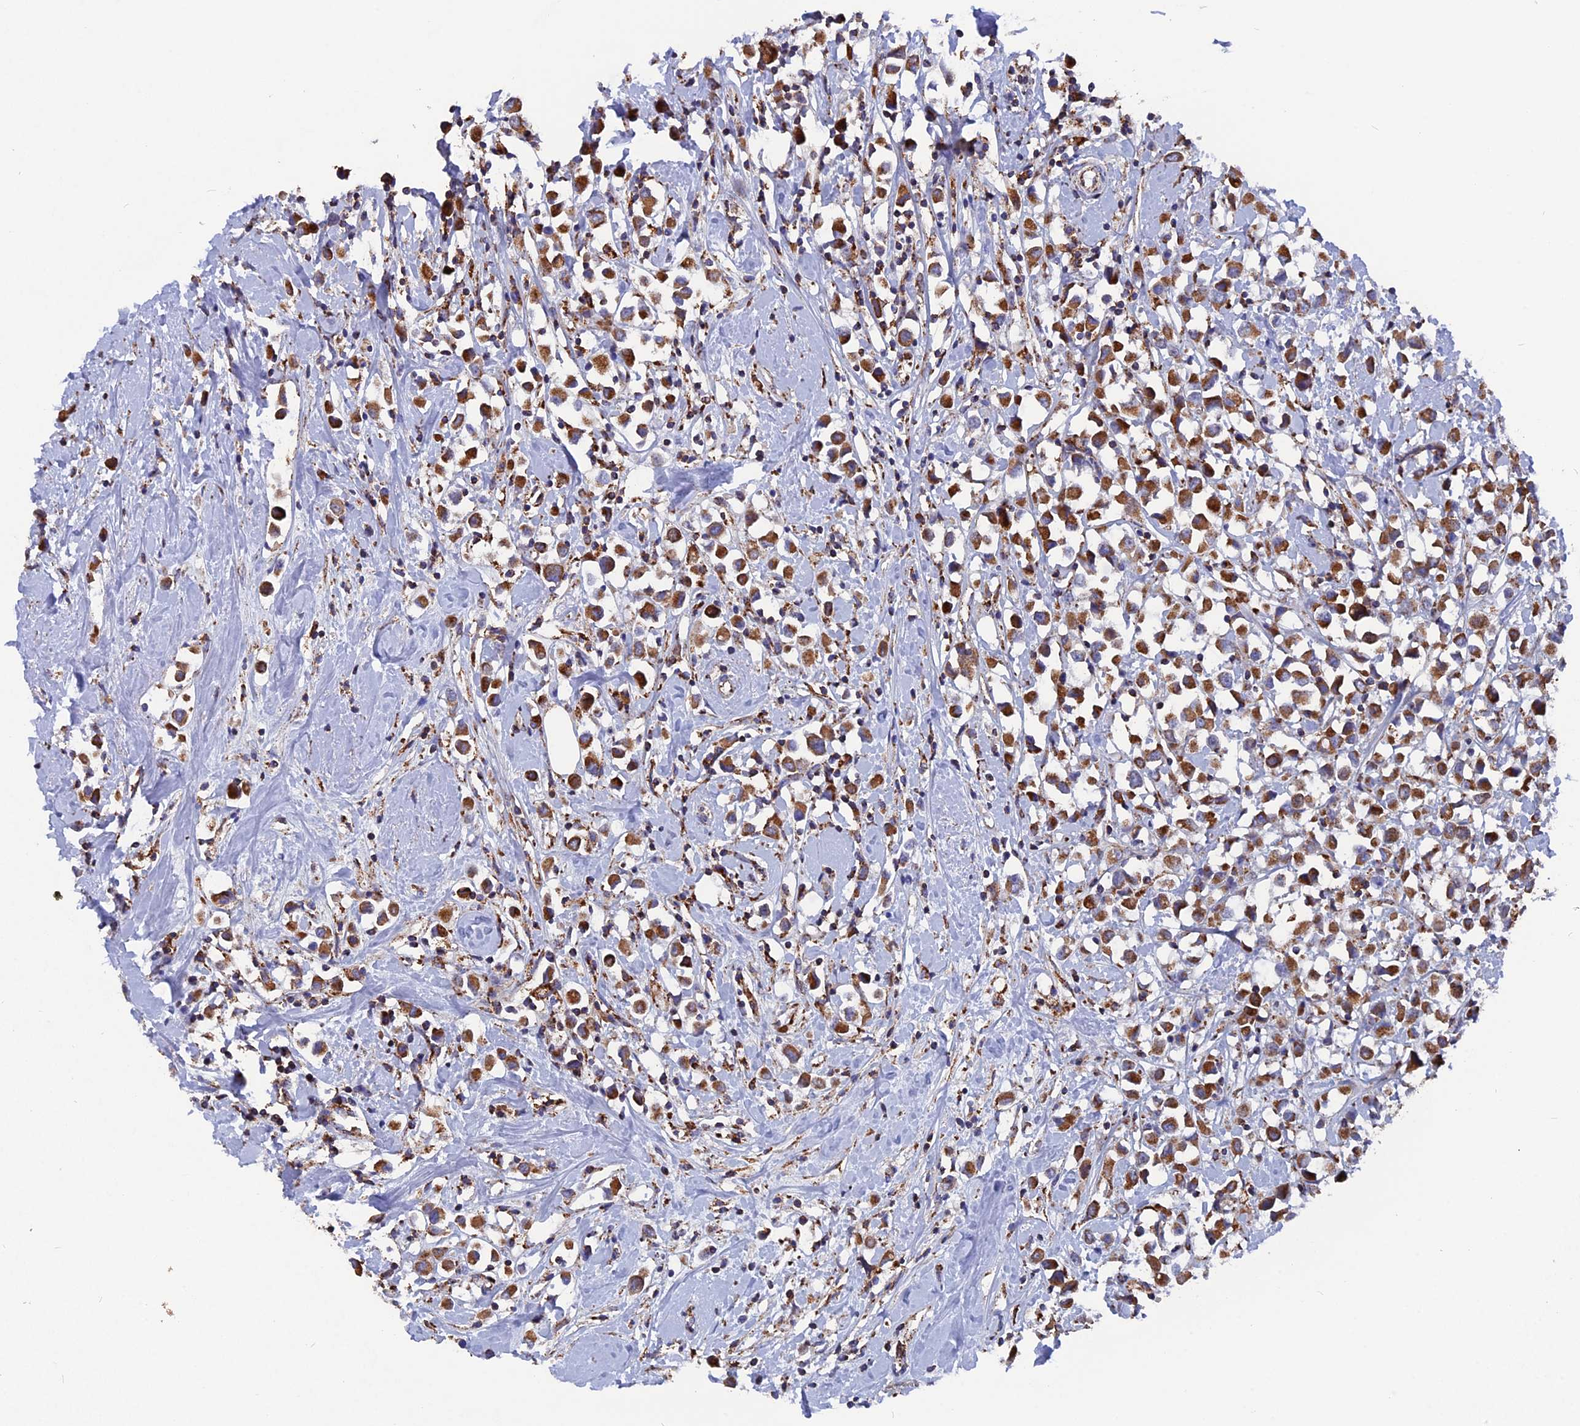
{"staining": {"intensity": "moderate", "quantity": ">75%", "location": "cytoplasmic/membranous"}, "tissue": "breast cancer", "cell_type": "Tumor cells", "image_type": "cancer", "snomed": [{"axis": "morphology", "description": "Duct carcinoma"}, {"axis": "topography", "description": "Breast"}], "caption": "This histopathology image displays immunohistochemistry (IHC) staining of human breast cancer, with medium moderate cytoplasmic/membranous staining in approximately >75% of tumor cells.", "gene": "TGFA", "patient": {"sex": "female", "age": 61}}